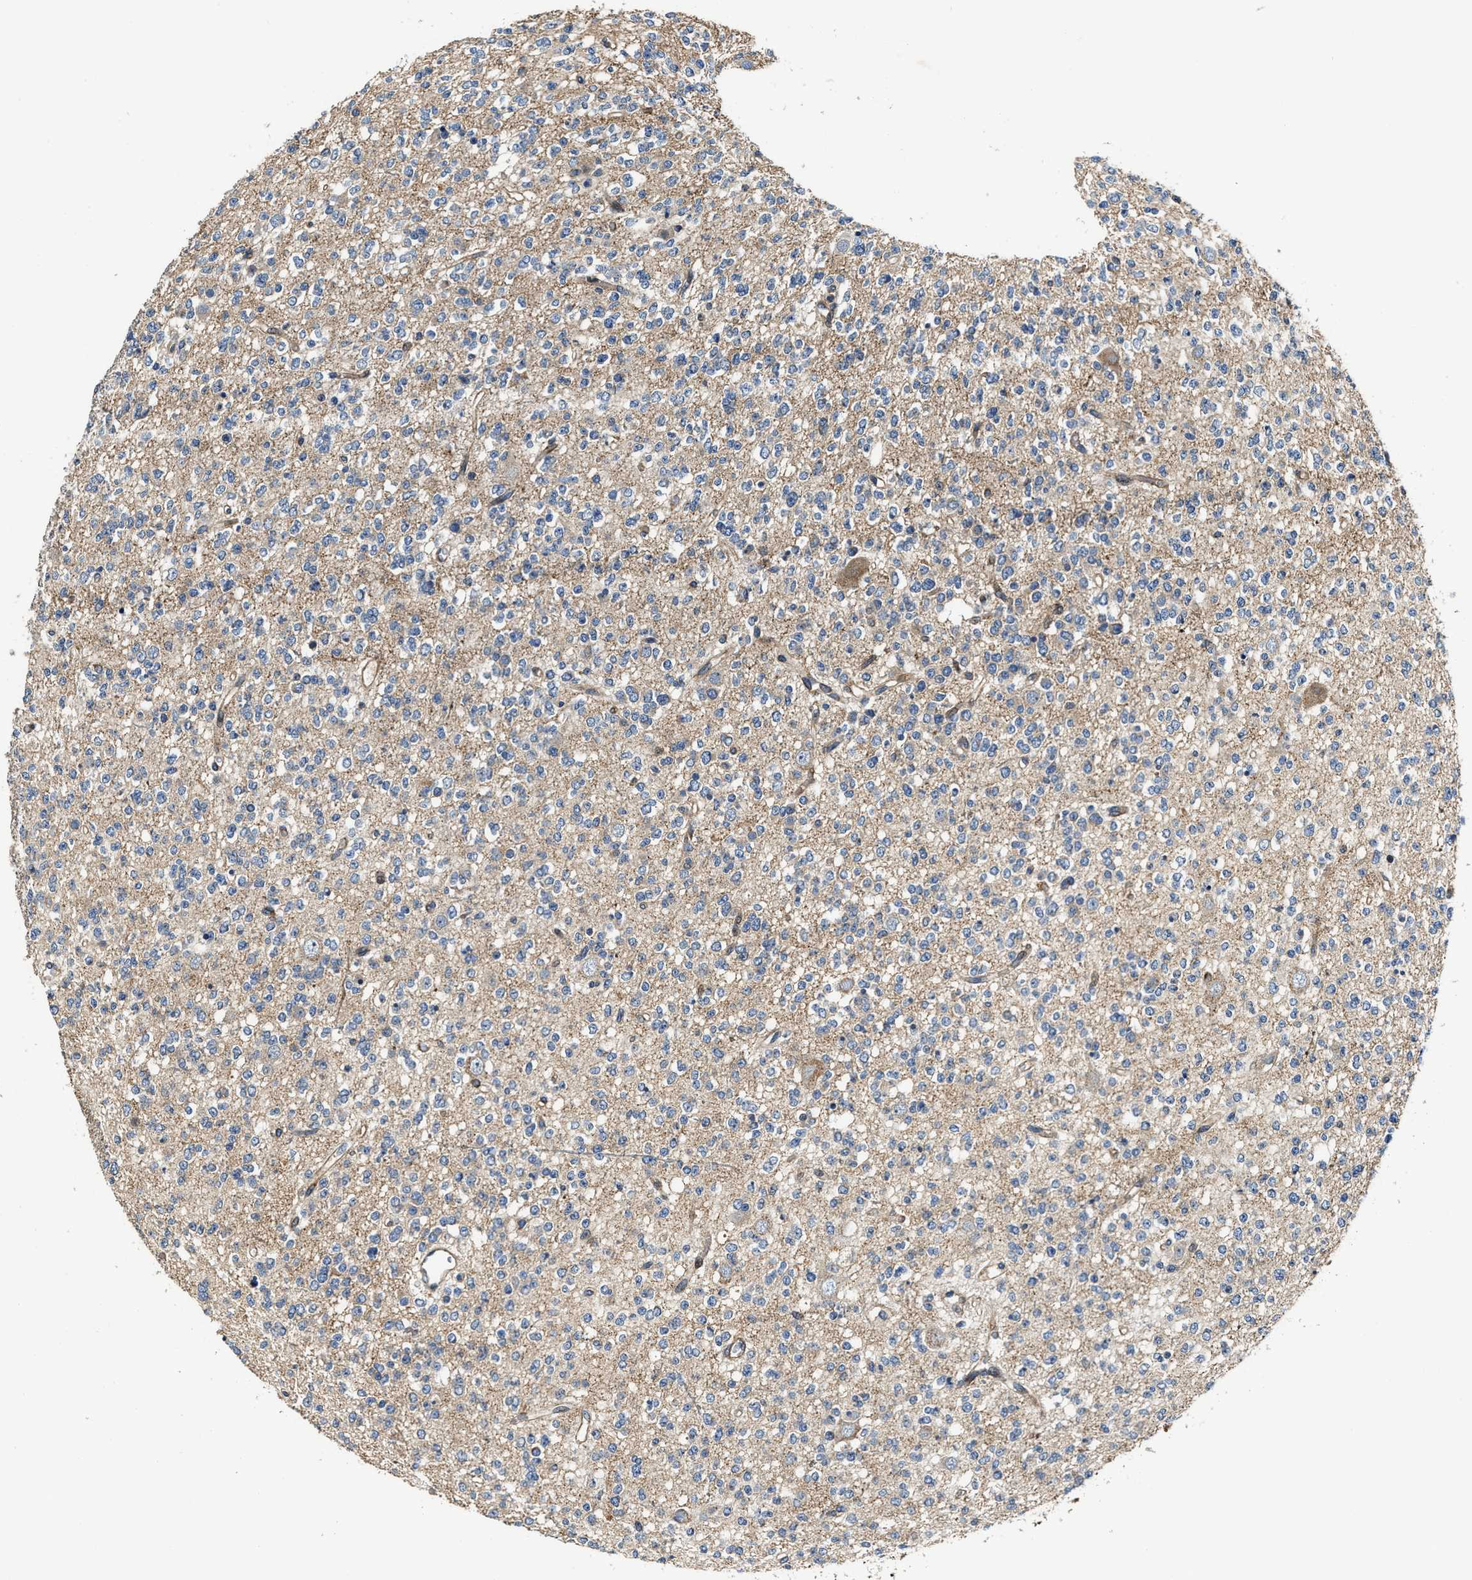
{"staining": {"intensity": "negative", "quantity": "none", "location": "none"}, "tissue": "glioma", "cell_type": "Tumor cells", "image_type": "cancer", "snomed": [{"axis": "morphology", "description": "Glioma, malignant, Low grade"}, {"axis": "topography", "description": "Brain"}], "caption": "Tumor cells show no significant expression in glioma.", "gene": "PTAR1", "patient": {"sex": "male", "age": 38}}